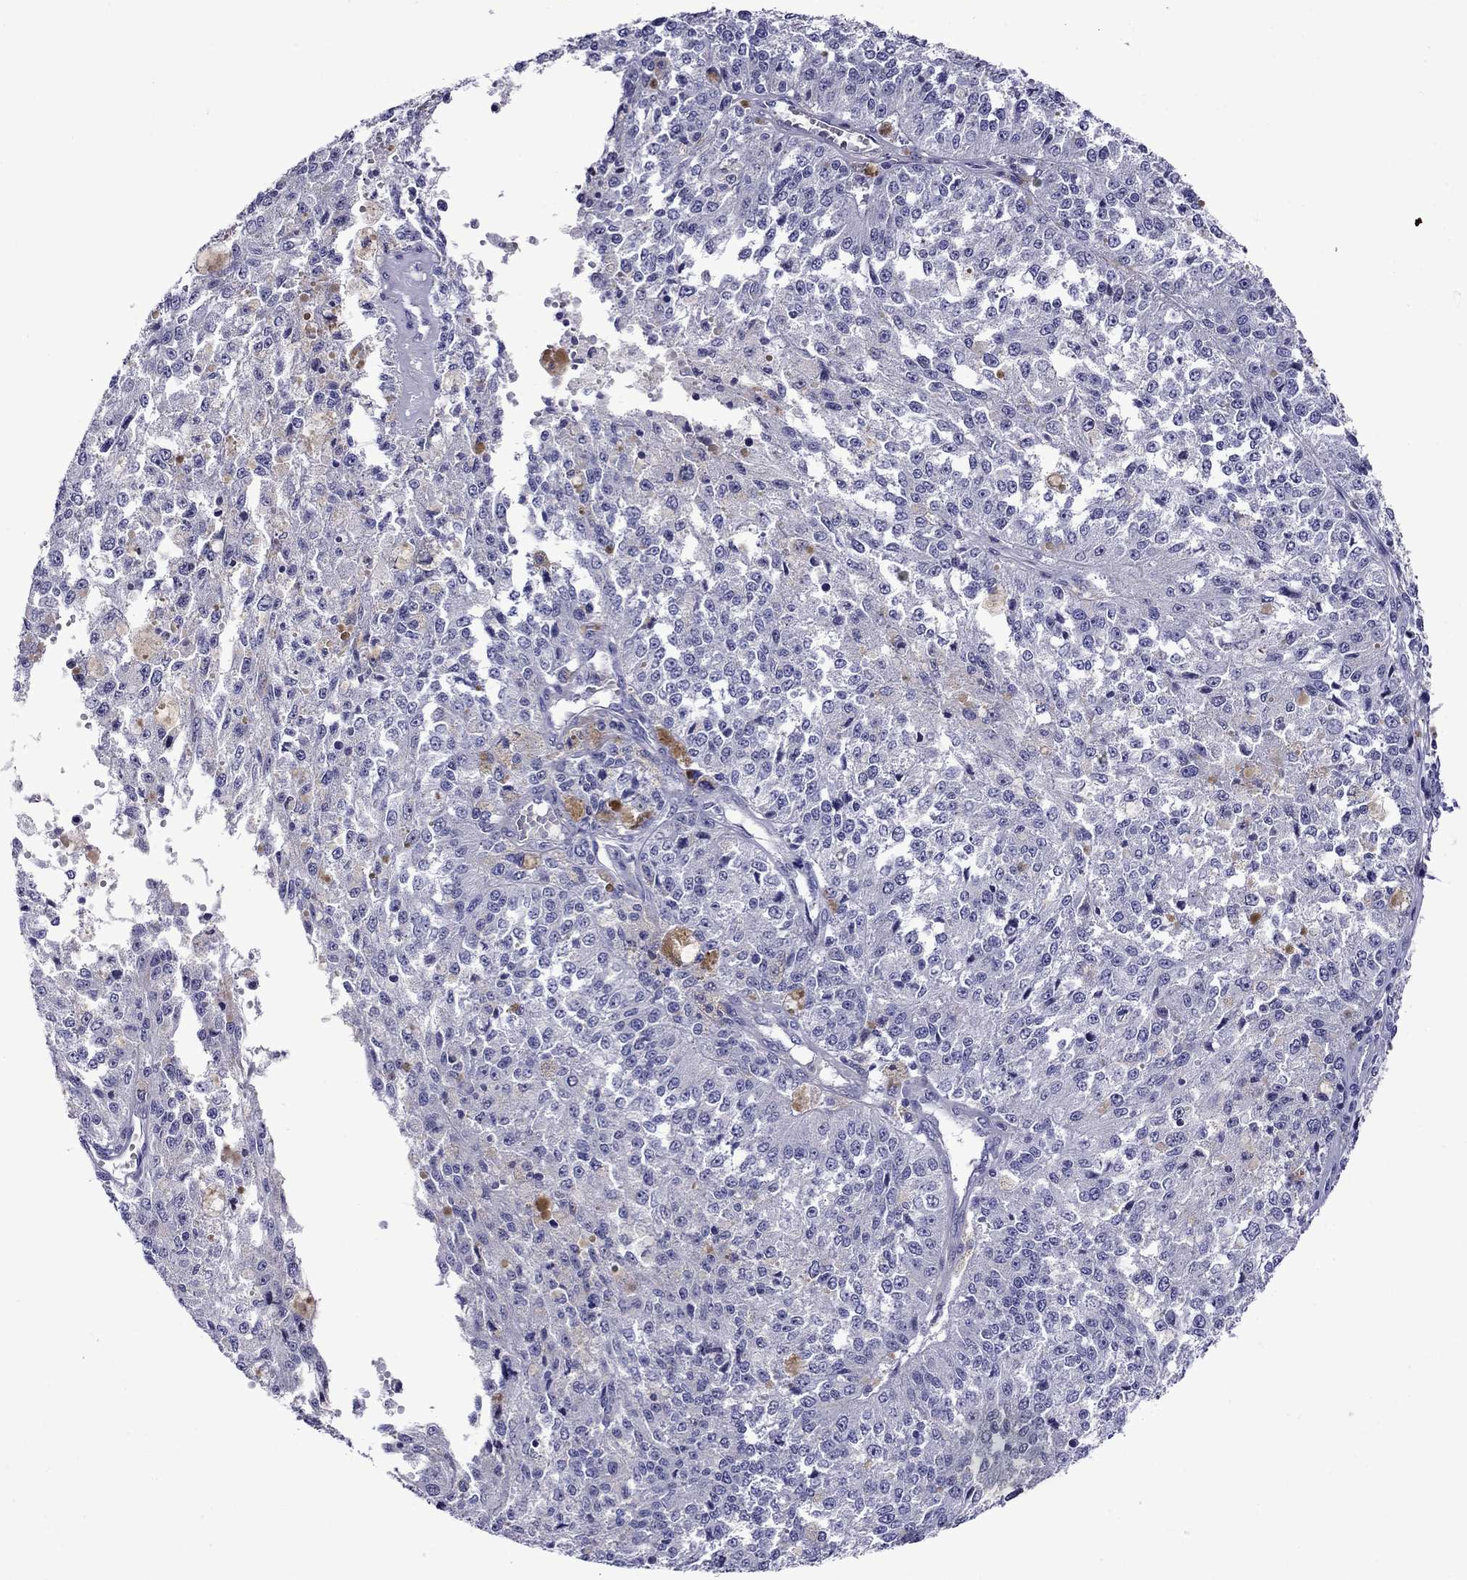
{"staining": {"intensity": "negative", "quantity": "none", "location": "none"}, "tissue": "melanoma", "cell_type": "Tumor cells", "image_type": "cancer", "snomed": [{"axis": "morphology", "description": "Malignant melanoma, Metastatic site"}, {"axis": "topography", "description": "Lymph node"}], "caption": "High magnification brightfield microscopy of melanoma stained with DAB (brown) and counterstained with hematoxylin (blue): tumor cells show no significant expression.", "gene": "SCG2", "patient": {"sex": "female", "age": 64}}